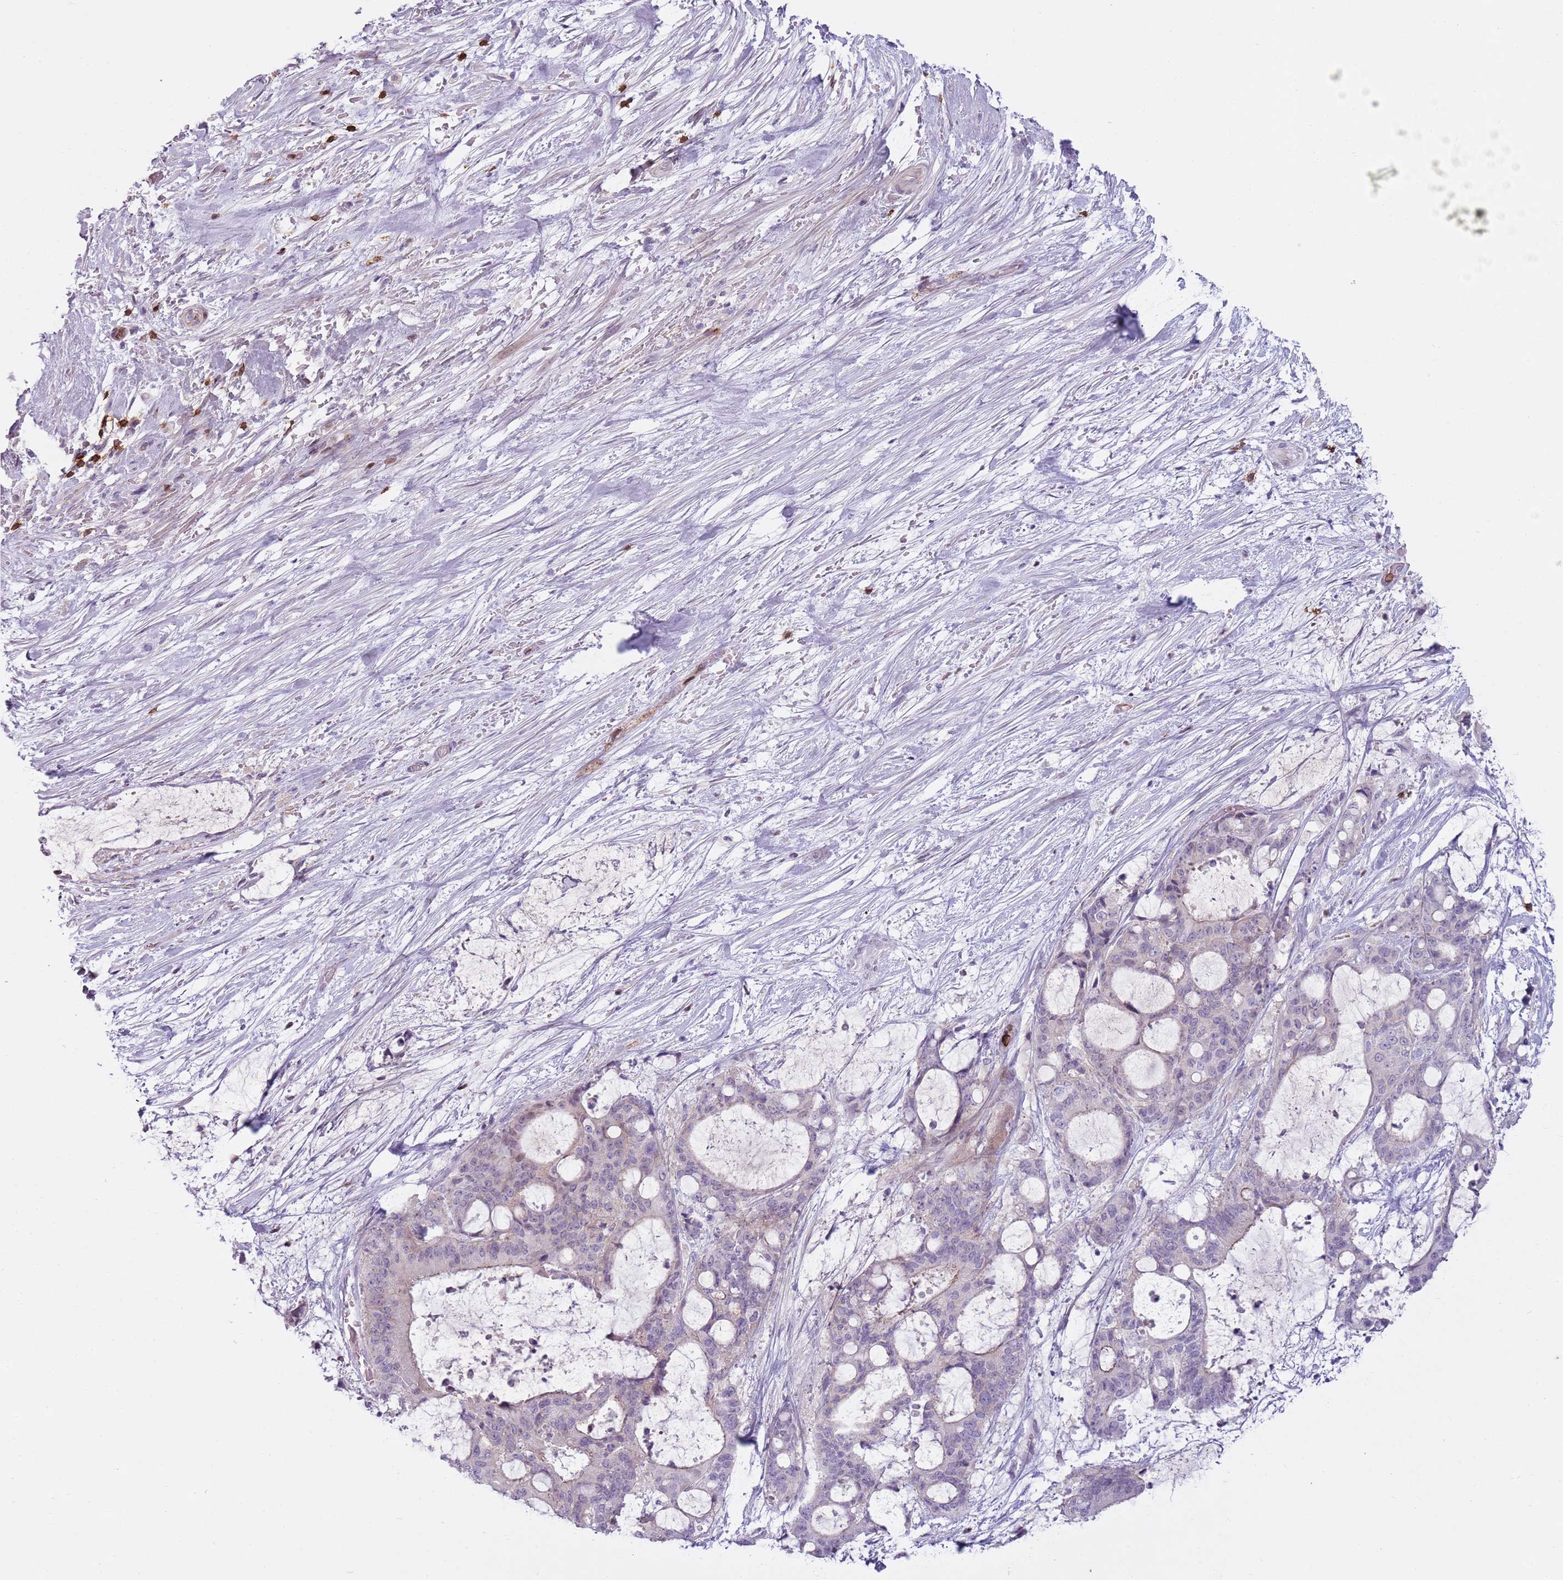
{"staining": {"intensity": "weak", "quantity": "25%-75%", "location": "cytoplasmic/membranous"}, "tissue": "liver cancer", "cell_type": "Tumor cells", "image_type": "cancer", "snomed": [{"axis": "morphology", "description": "Normal tissue, NOS"}, {"axis": "morphology", "description": "Cholangiocarcinoma"}, {"axis": "topography", "description": "Liver"}, {"axis": "topography", "description": "Peripheral nerve tissue"}], "caption": "Weak cytoplasmic/membranous staining is identified in approximately 25%-75% of tumor cells in cholangiocarcinoma (liver).", "gene": "ZNF583", "patient": {"sex": "female", "age": 73}}